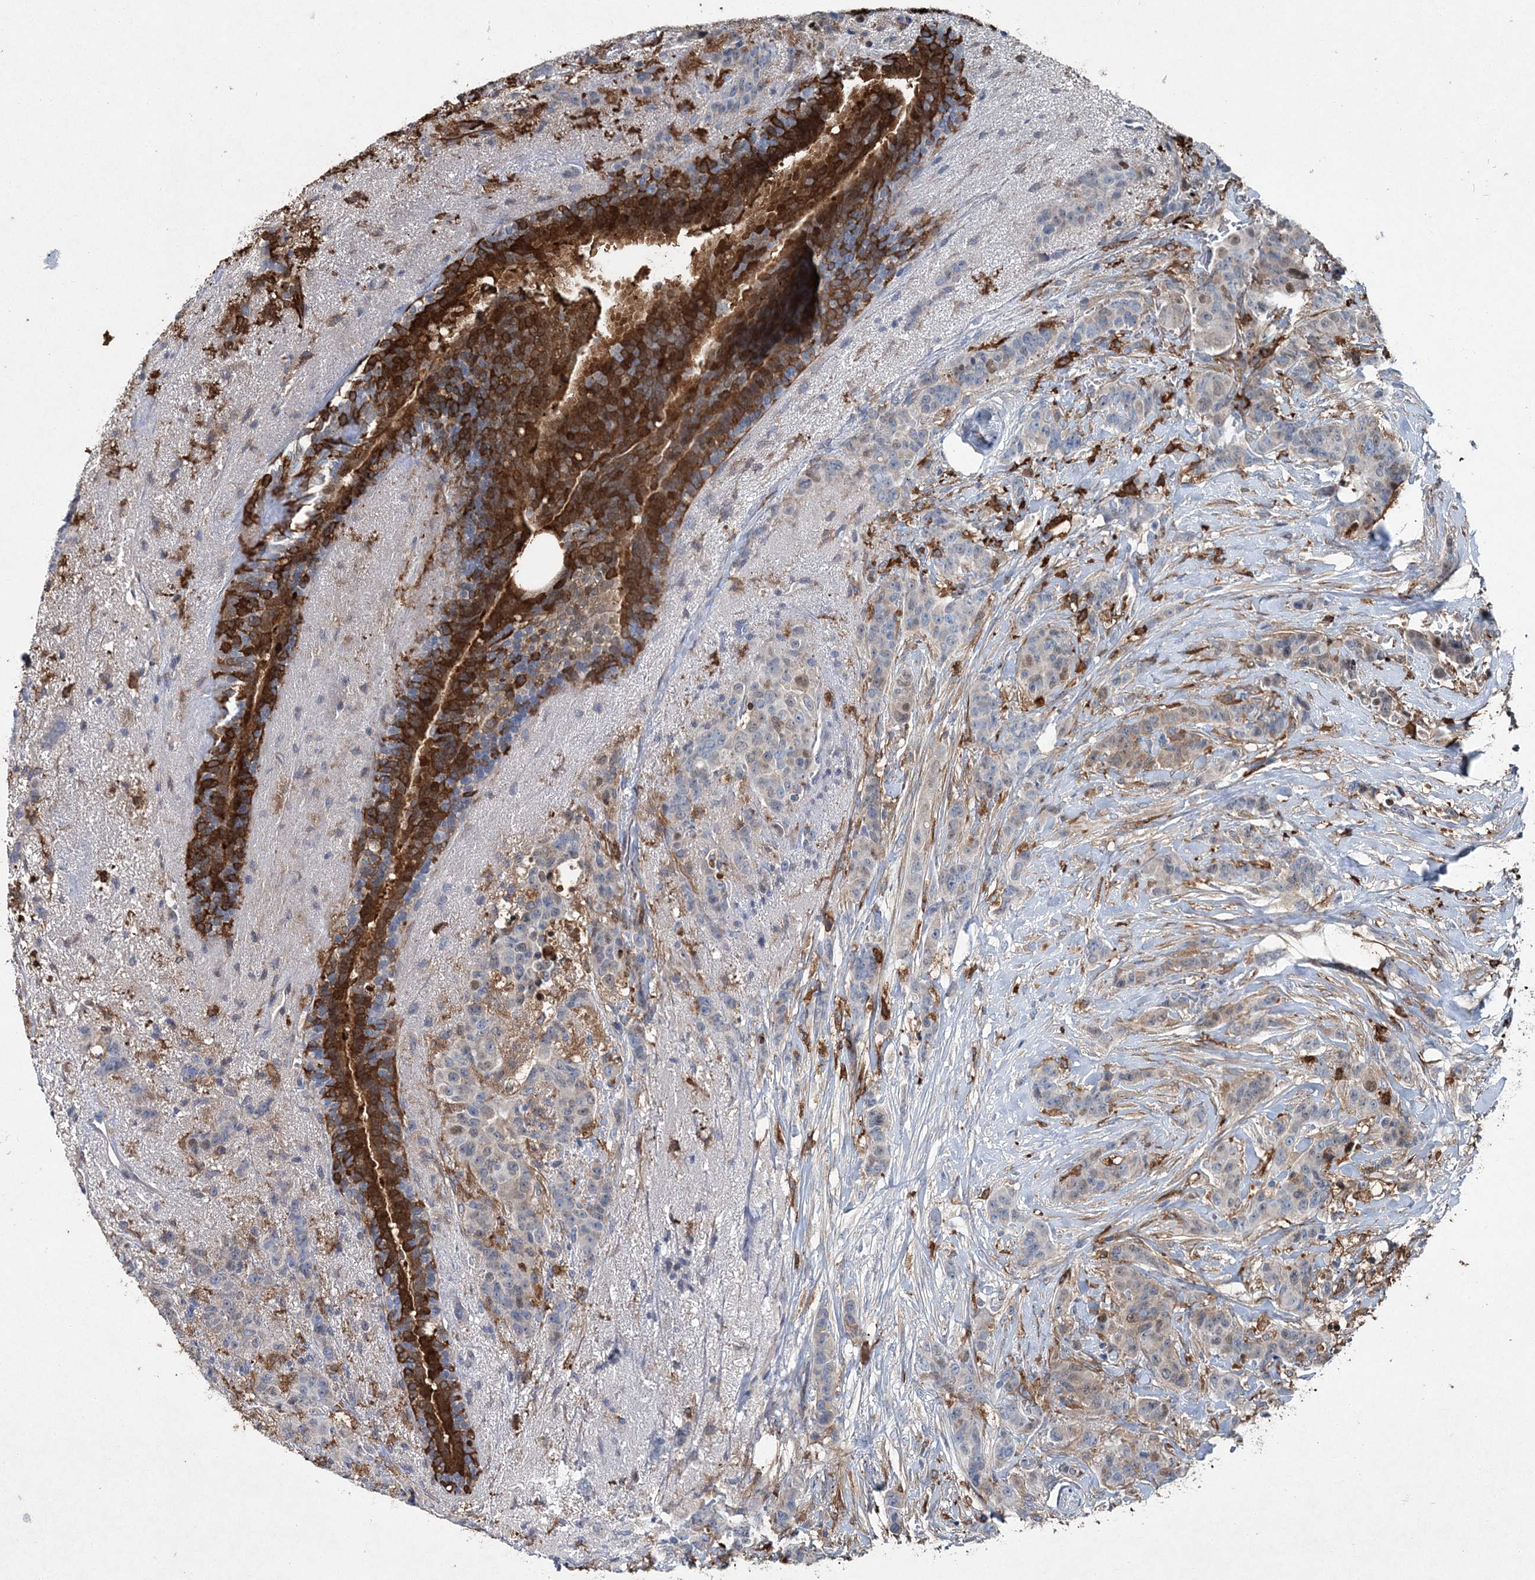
{"staining": {"intensity": "weak", "quantity": "<25%", "location": "cytoplasmic/membranous"}, "tissue": "breast cancer", "cell_type": "Tumor cells", "image_type": "cancer", "snomed": [{"axis": "morphology", "description": "Duct carcinoma"}, {"axis": "topography", "description": "Breast"}], "caption": "A high-resolution photomicrograph shows immunohistochemistry (IHC) staining of intraductal carcinoma (breast), which displays no significant positivity in tumor cells.", "gene": "SPOPL", "patient": {"sex": "female", "age": 40}}